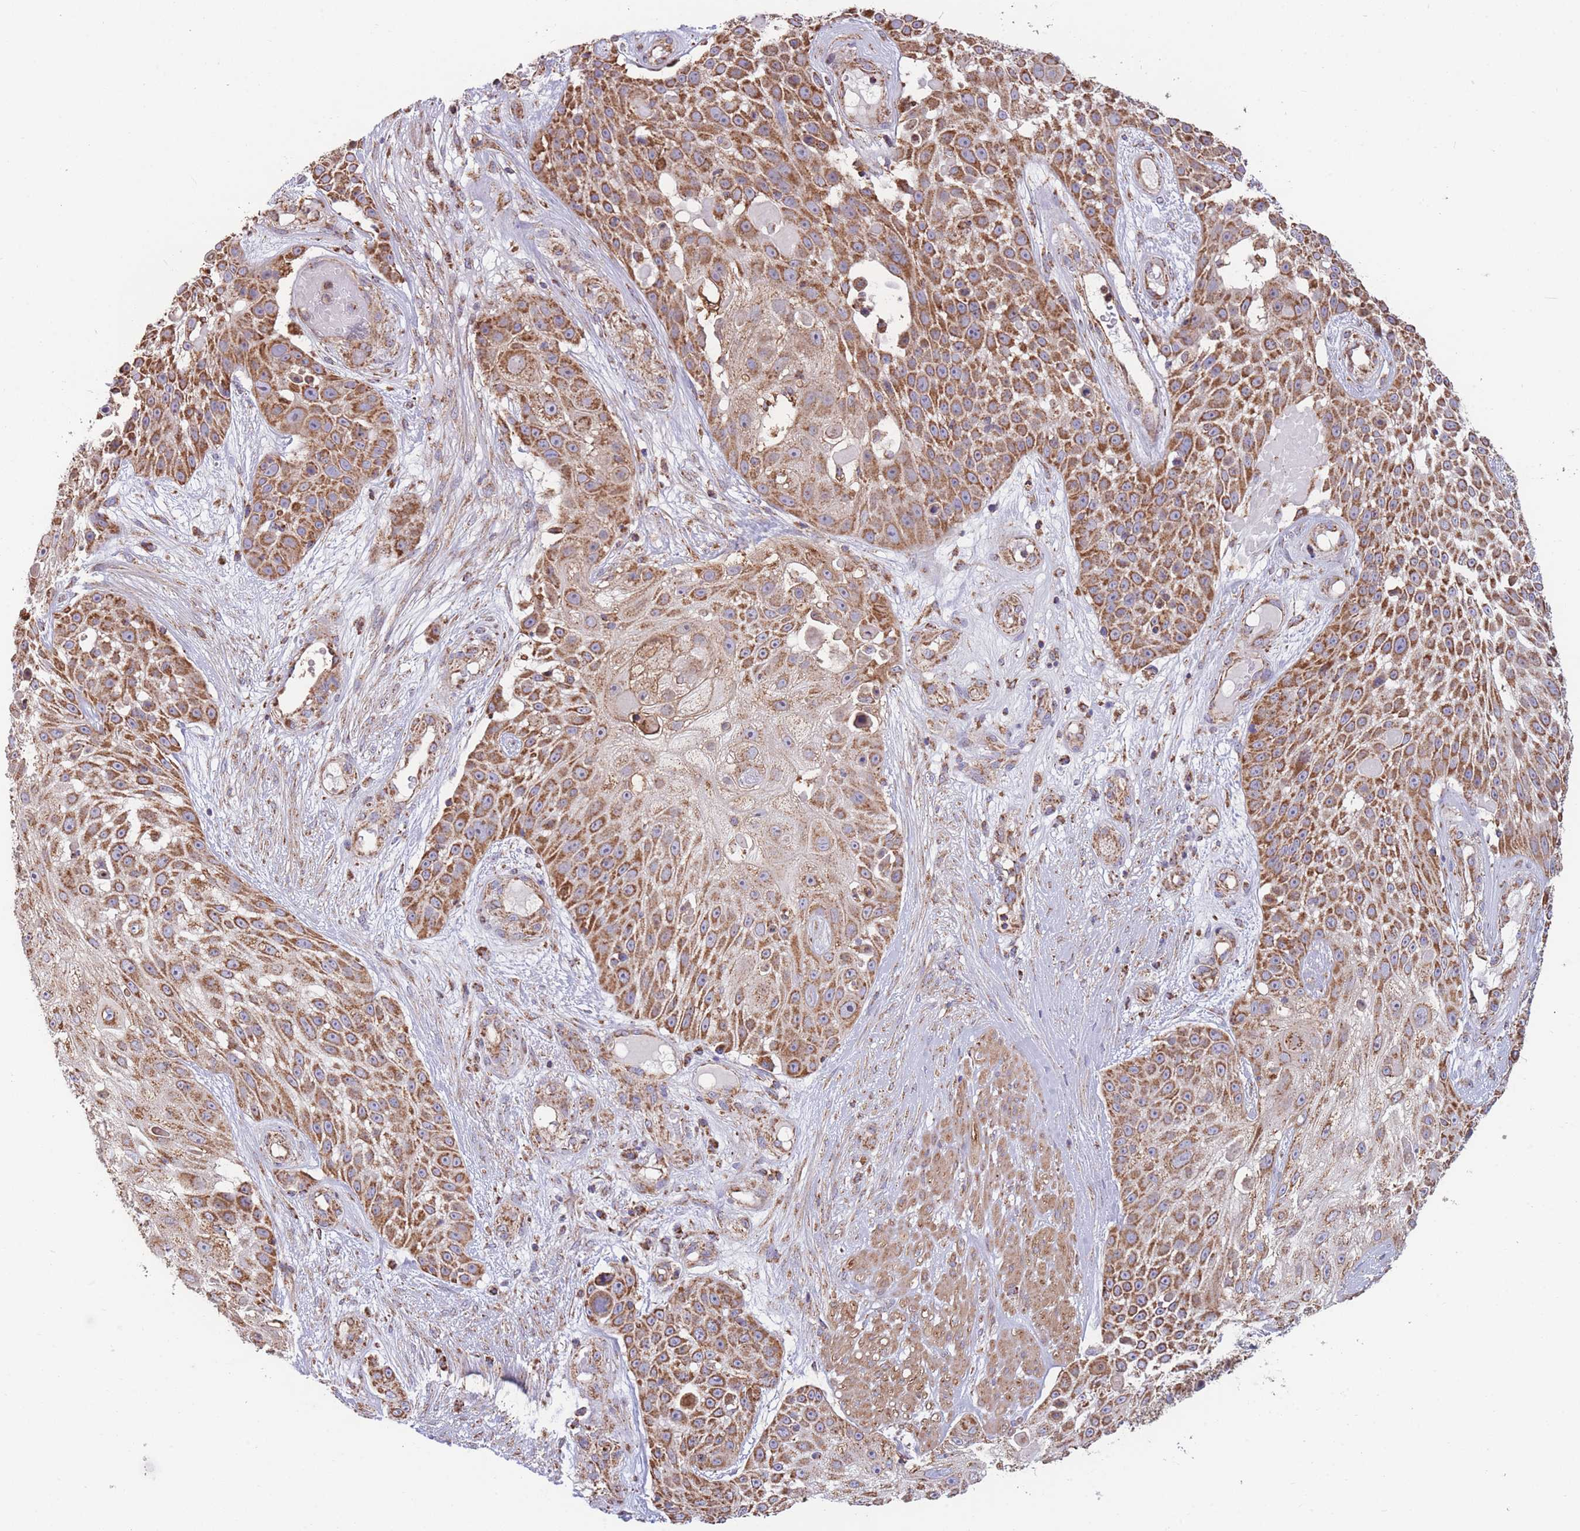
{"staining": {"intensity": "strong", "quantity": ">75%", "location": "cytoplasmic/membranous"}, "tissue": "skin cancer", "cell_type": "Tumor cells", "image_type": "cancer", "snomed": [{"axis": "morphology", "description": "Squamous cell carcinoma, NOS"}, {"axis": "topography", "description": "Skin"}], "caption": "Squamous cell carcinoma (skin) tissue exhibits strong cytoplasmic/membranous staining in approximately >75% of tumor cells, visualized by immunohistochemistry. (Brightfield microscopy of DAB IHC at high magnification).", "gene": "FKBP8", "patient": {"sex": "female", "age": 86}}